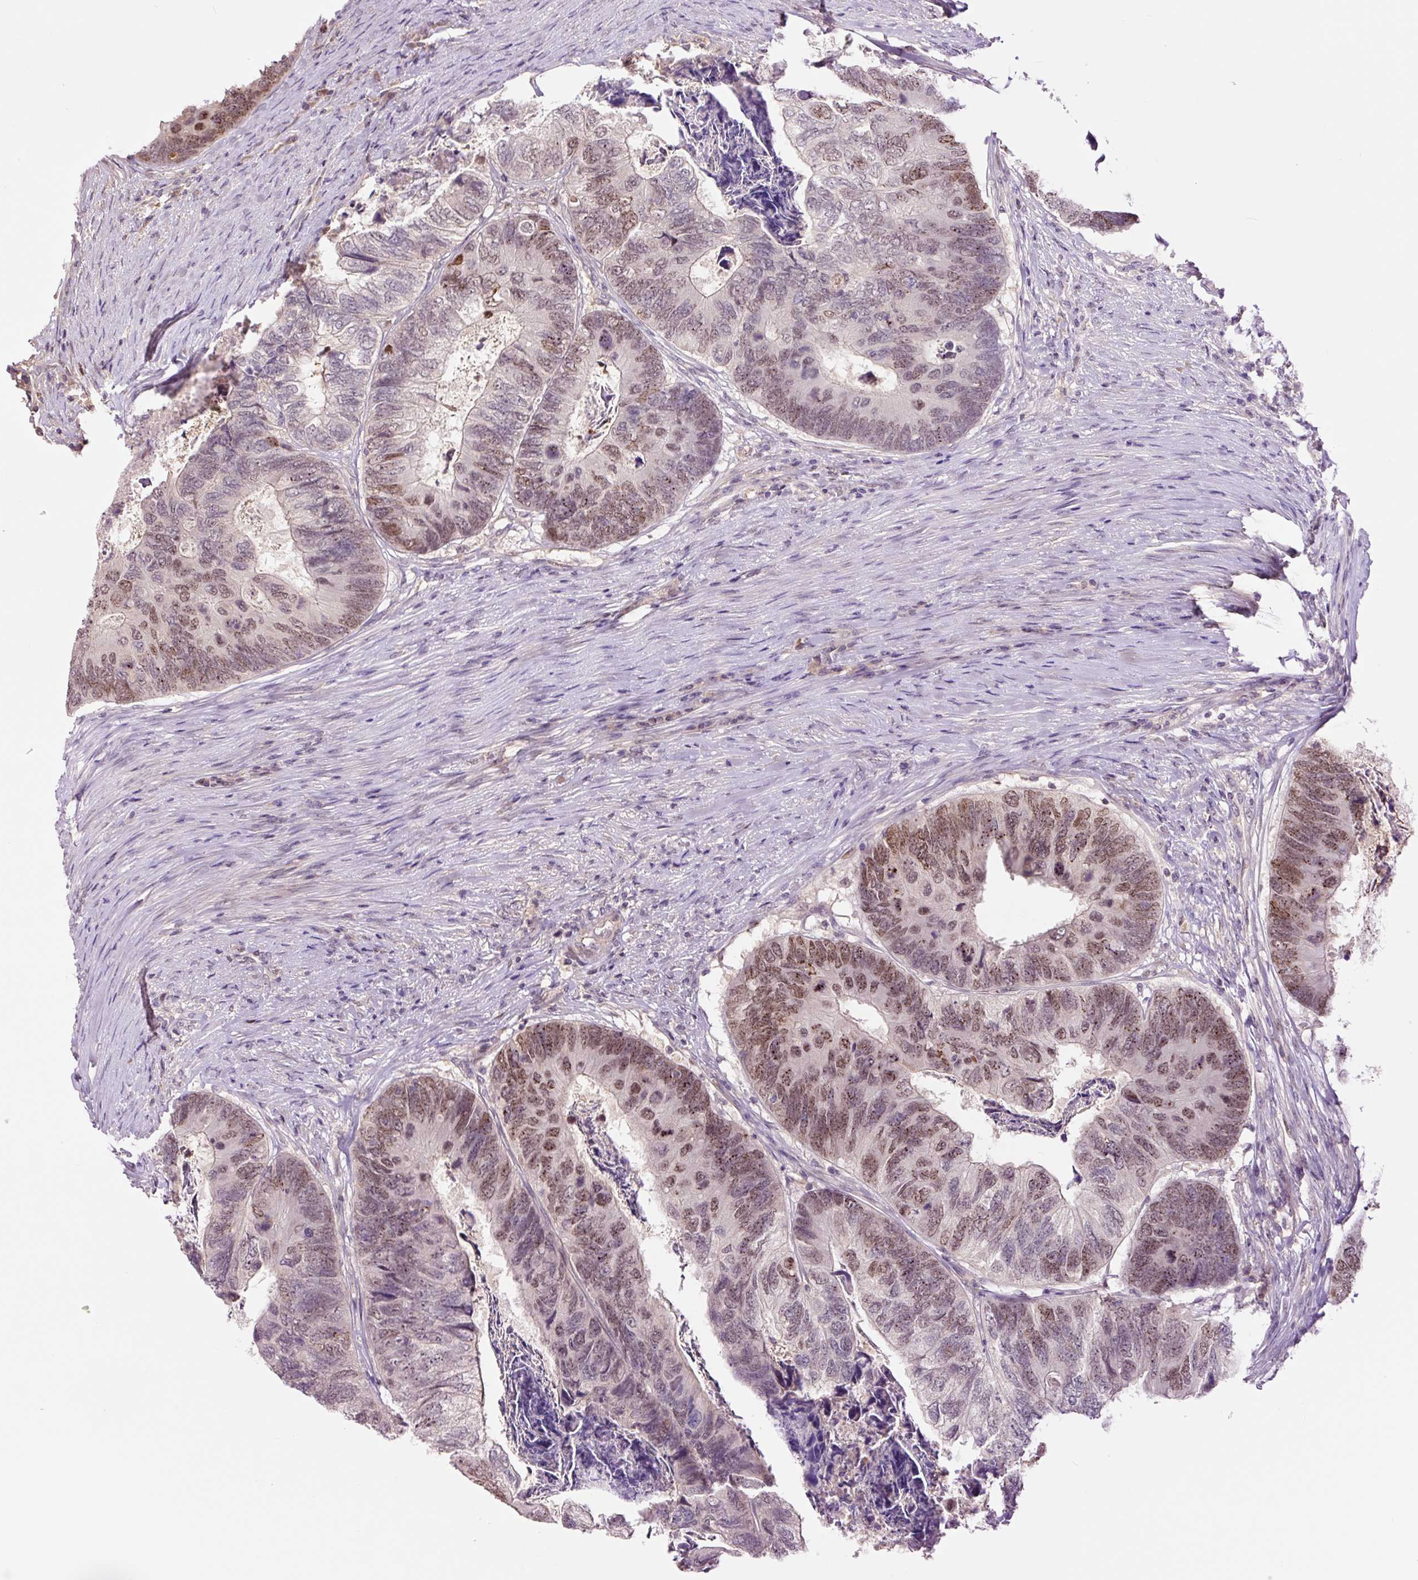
{"staining": {"intensity": "moderate", "quantity": "25%-75%", "location": "nuclear"}, "tissue": "colorectal cancer", "cell_type": "Tumor cells", "image_type": "cancer", "snomed": [{"axis": "morphology", "description": "Adenocarcinoma, NOS"}, {"axis": "topography", "description": "Colon"}], "caption": "Immunohistochemistry (IHC) of colorectal adenocarcinoma reveals medium levels of moderate nuclear staining in approximately 25%-75% of tumor cells. (Brightfield microscopy of DAB IHC at high magnification).", "gene": "DPPA4", "patient": {"sex": "female", "age": 67}}